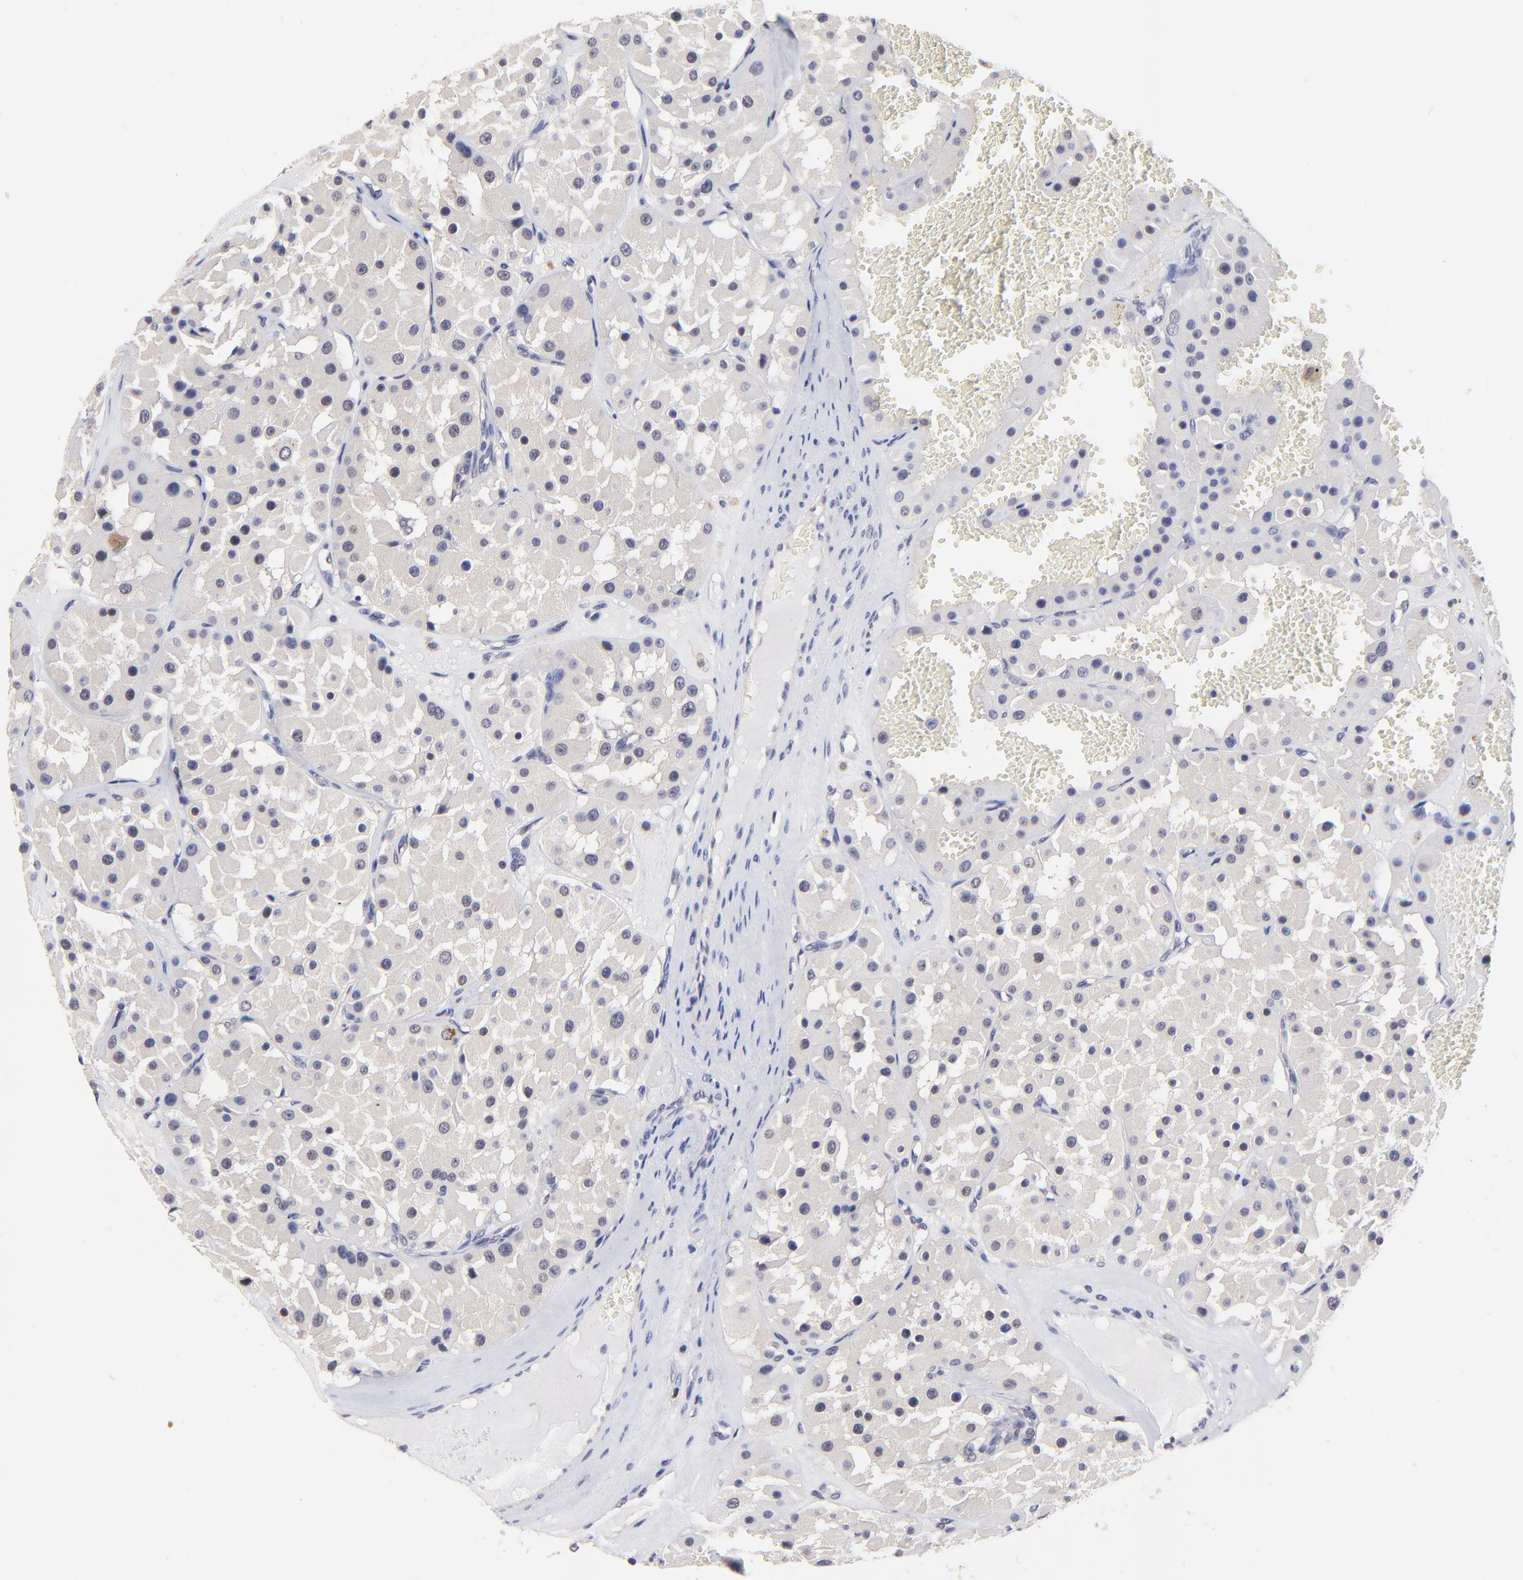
{"staining": {"intensity": "negative", "quantity": "none", "location": "none"}, "tissue": "renal cancer", "cell_type": "Tumor cells", "image_type": "cancer", "snomed": [{"axis": "morphology", "description": "Adenocarcinoma, uncertain malignant potential"}, {"axis": "topography", "description": "Kidney"}], "caption": "Micrograph shows no protein positivity in tumor cells of renal cancer (adenocarcinoma,  uncertain malignant potential) tissue. (DAB (3,3'-diaminobenzidine) IHC with hematoxylin counter stain).", "gene": "ZNF747", "patient": {"sex": "male", "age": 63}}